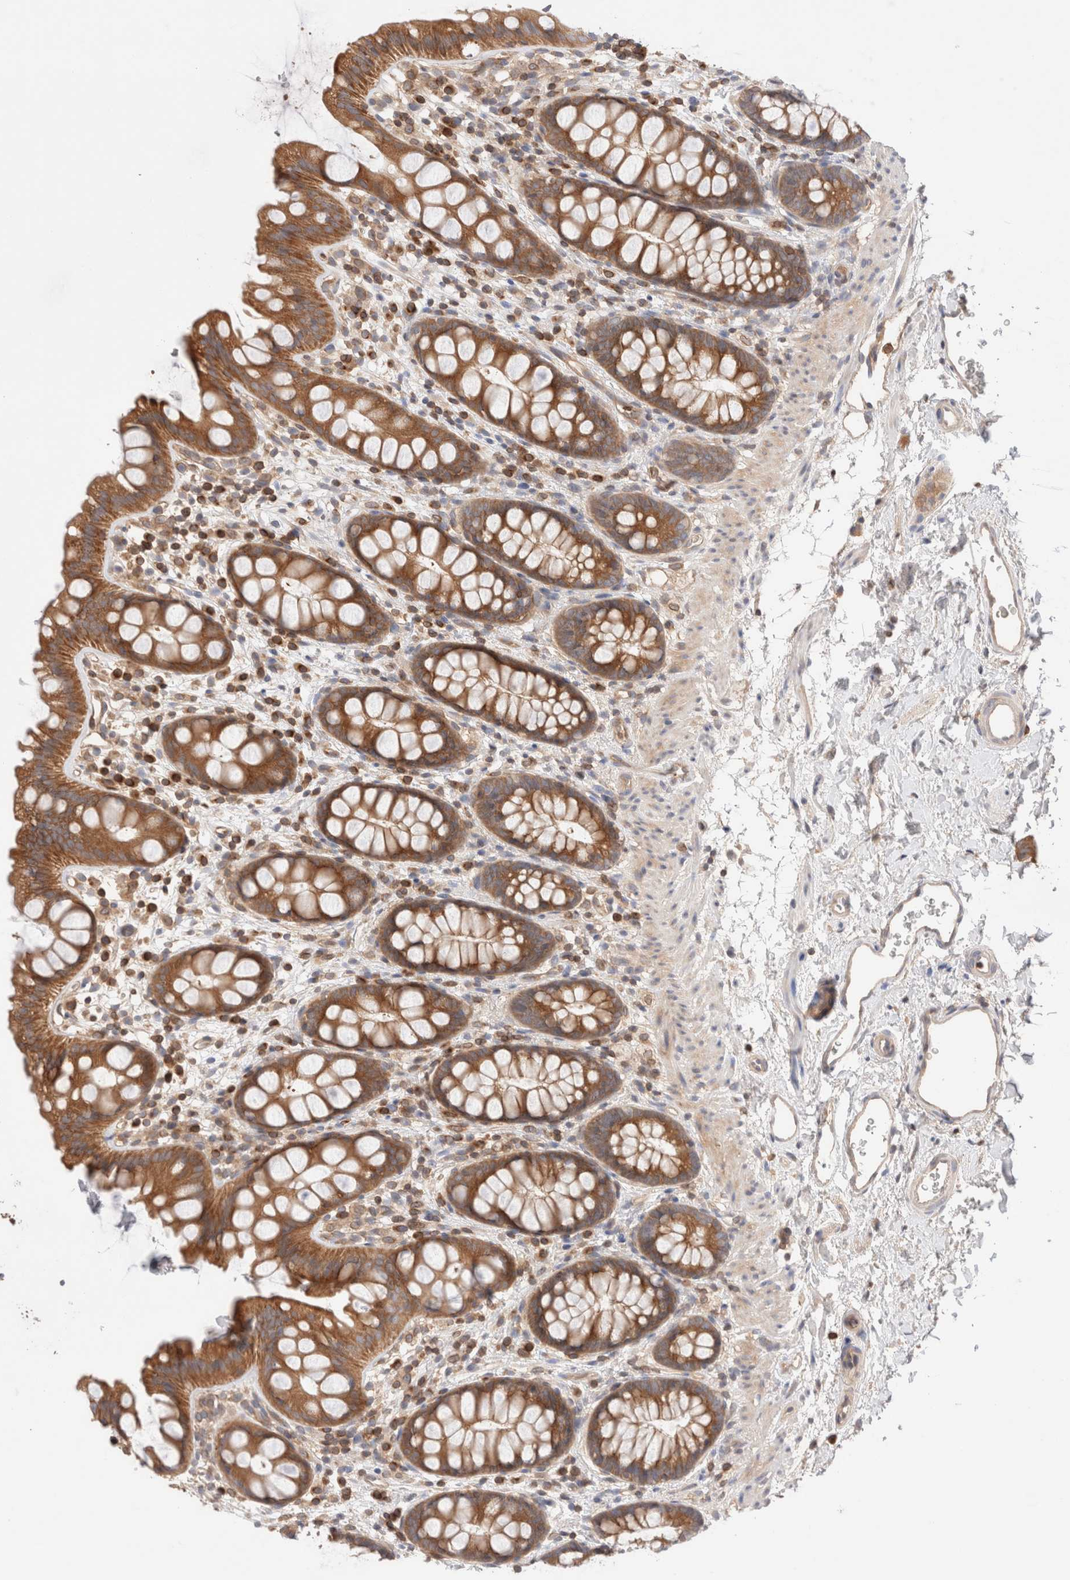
{"staining": {"intensity": "moderate", "quantity": ">75%", "location": "cytoplasmic/membranous"}, "tissue": "rectum", "cell_type": "Glandular cells", "image_type": "normal", "snomed": [{"axis": "morphology", "description": "Normal tissue, NOS"}, {"axis": "topography", "description": "Rectum"}], "caption": "An image showing moderate cytoplasmic/membranous positivity in approximately >75% of glandular cells in unremarkable rectum, as visualized by brown immunohistochemical staining.", "gene": "SIKE1", "patient": {"sex": "female", "age": 65}}